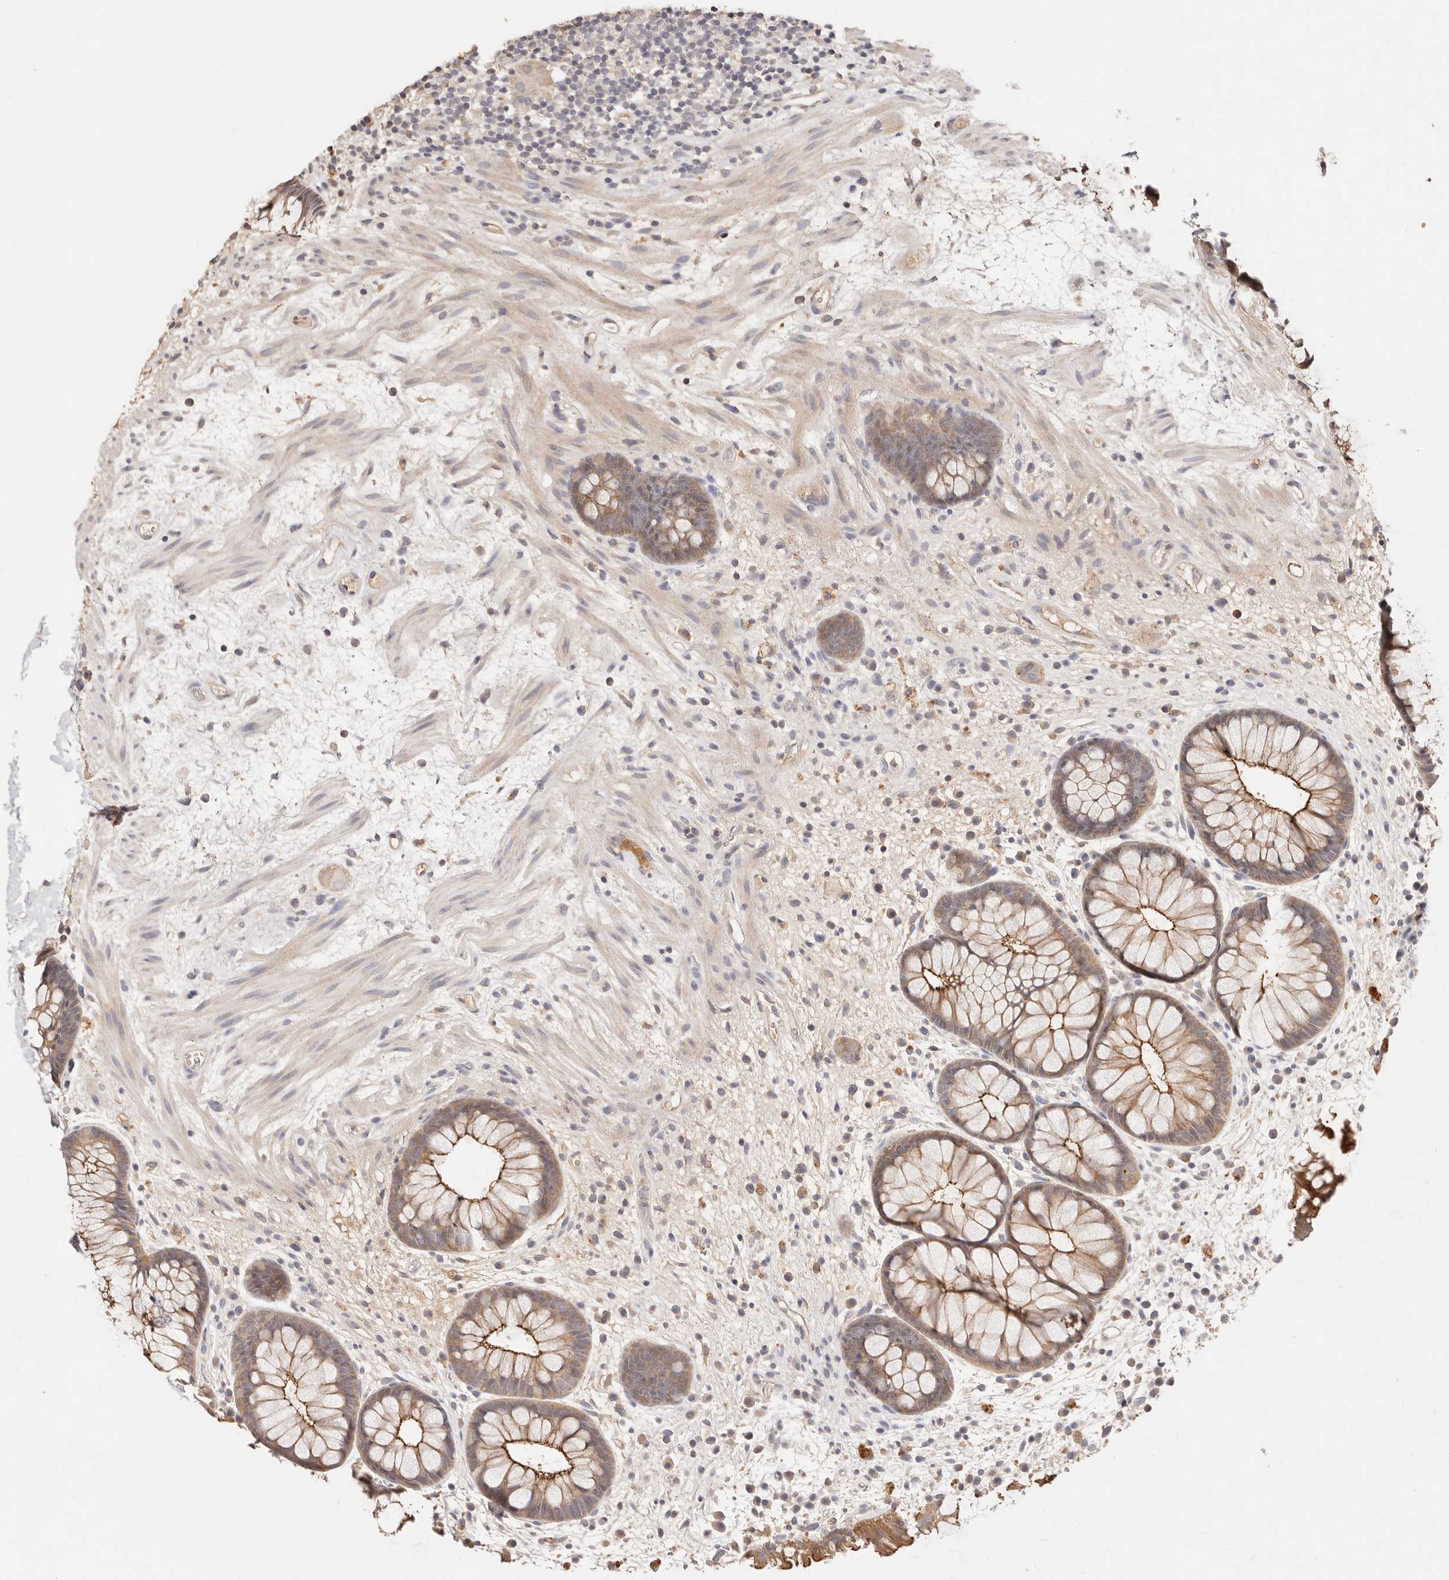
{"staining": {"intensity": "moderate", "quantity": ">75%", "location": "cytoplasmic/membranous"}, "tissue": "rectum", "cell_type": "Glandular cells", "image_type": "normal", "snomed": [{"axis": "morphology", "description": "Normal tissue, NOS"}, {"axis": "topography", "description": "Rectum"}], "caption": "IHC (DAB (3,3'-diaminobenzidine)) staining of unremarkable human rectum exhibits moderate cytoplasmic/membranous protein expression in about >75% of glandular cells. (DAB = brown stain, brightfield microscopy at high magnification).", "gene": "CXADR", "patient": {"sex": "male", "age": 51}}